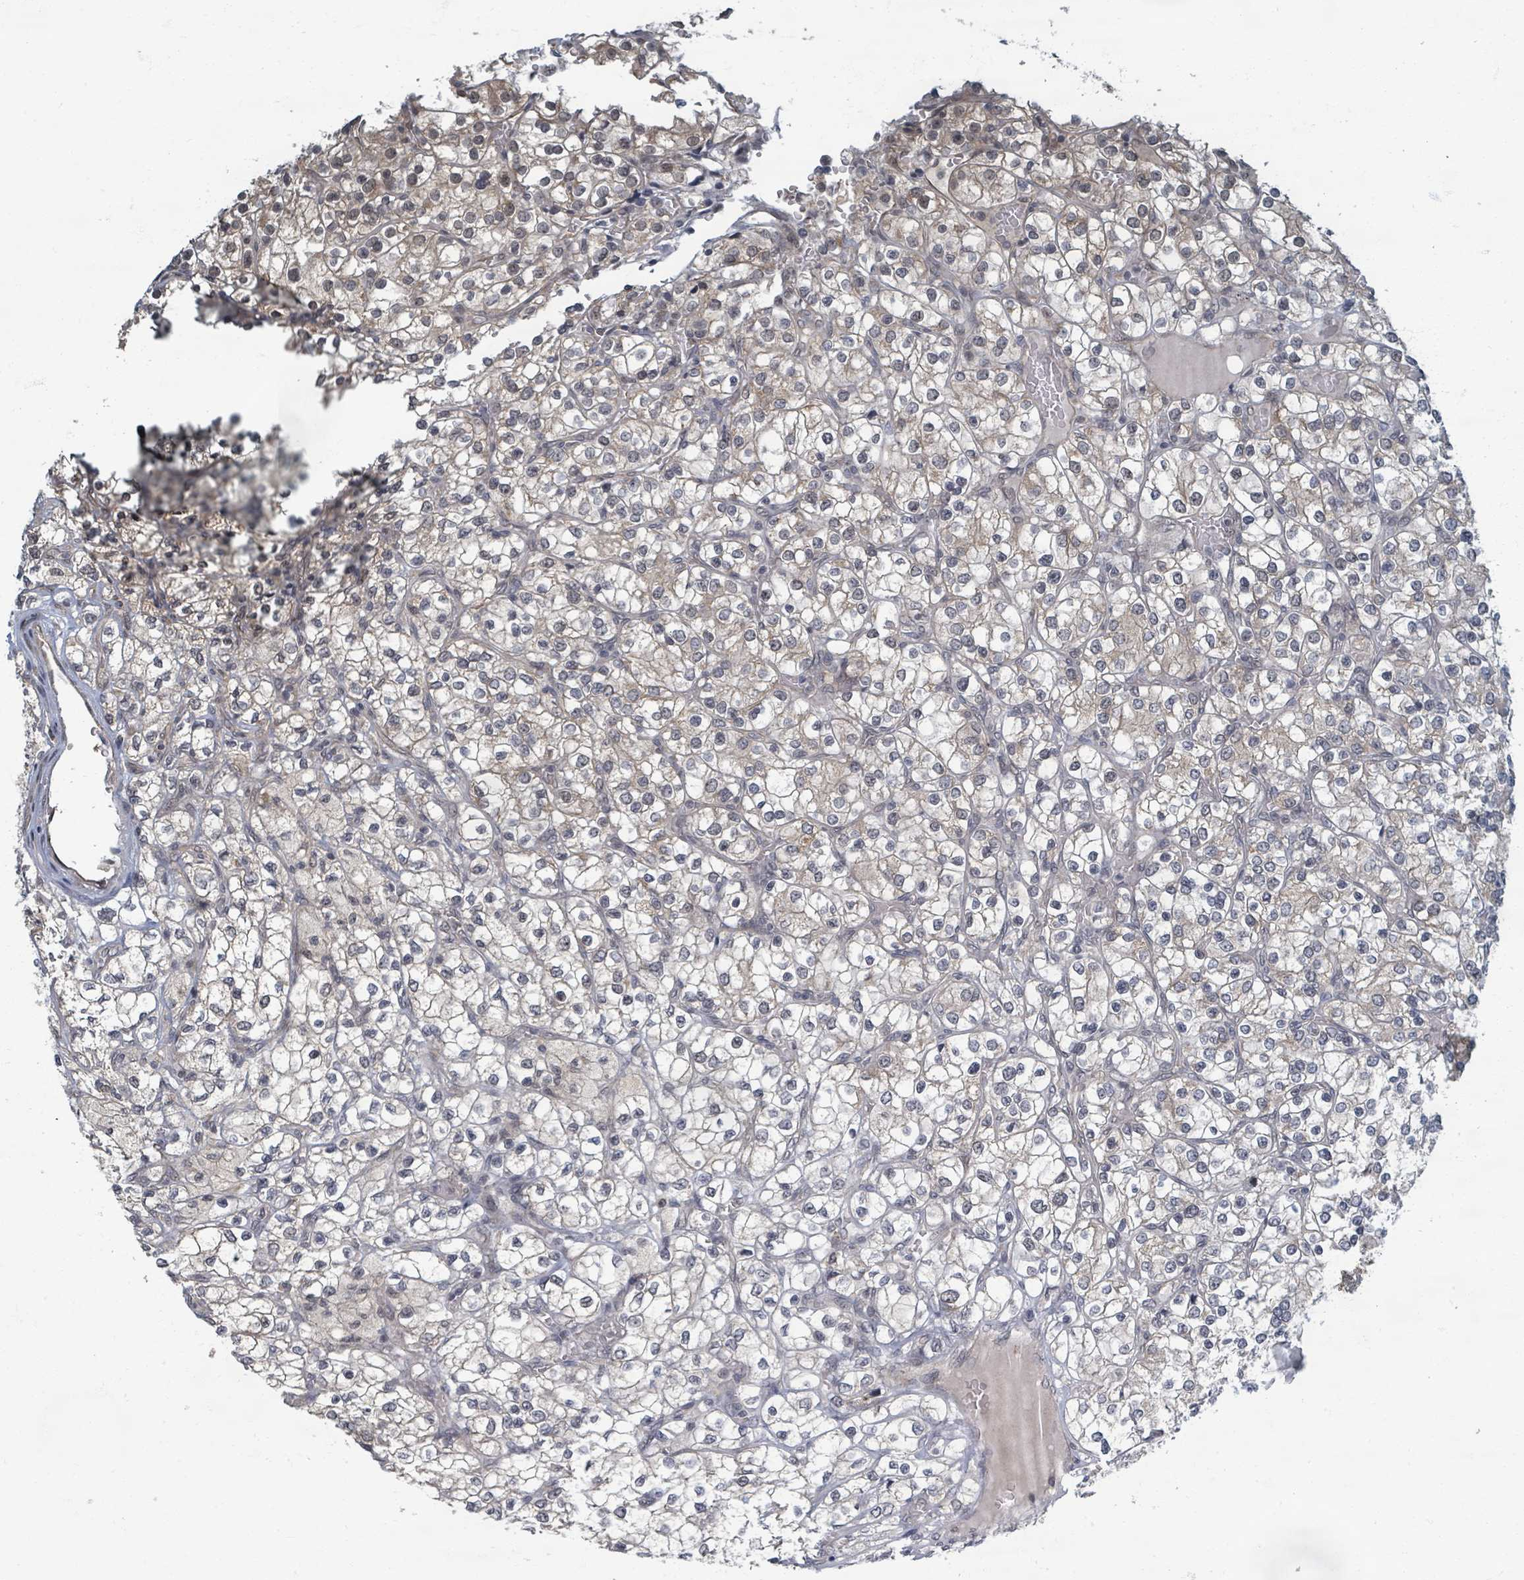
{"staining": {"intensity": "weak", "quantity": "<25%", "location": "nuclear"}, "tissue": "renal cancer", "cell_type": "Tumor cells", "image_type": "cancer", "snomed": [{"axis": "morphology", "description": "Adenocarcinoma, NOS"}, {"axis": "topography", "description": "Kidney"}], "caption": "Tumor cells are negative for protein expression in human adenocarcinoma (renal).", "gene": "INTS15", "patient": {"sex": "male", "age": 80}}